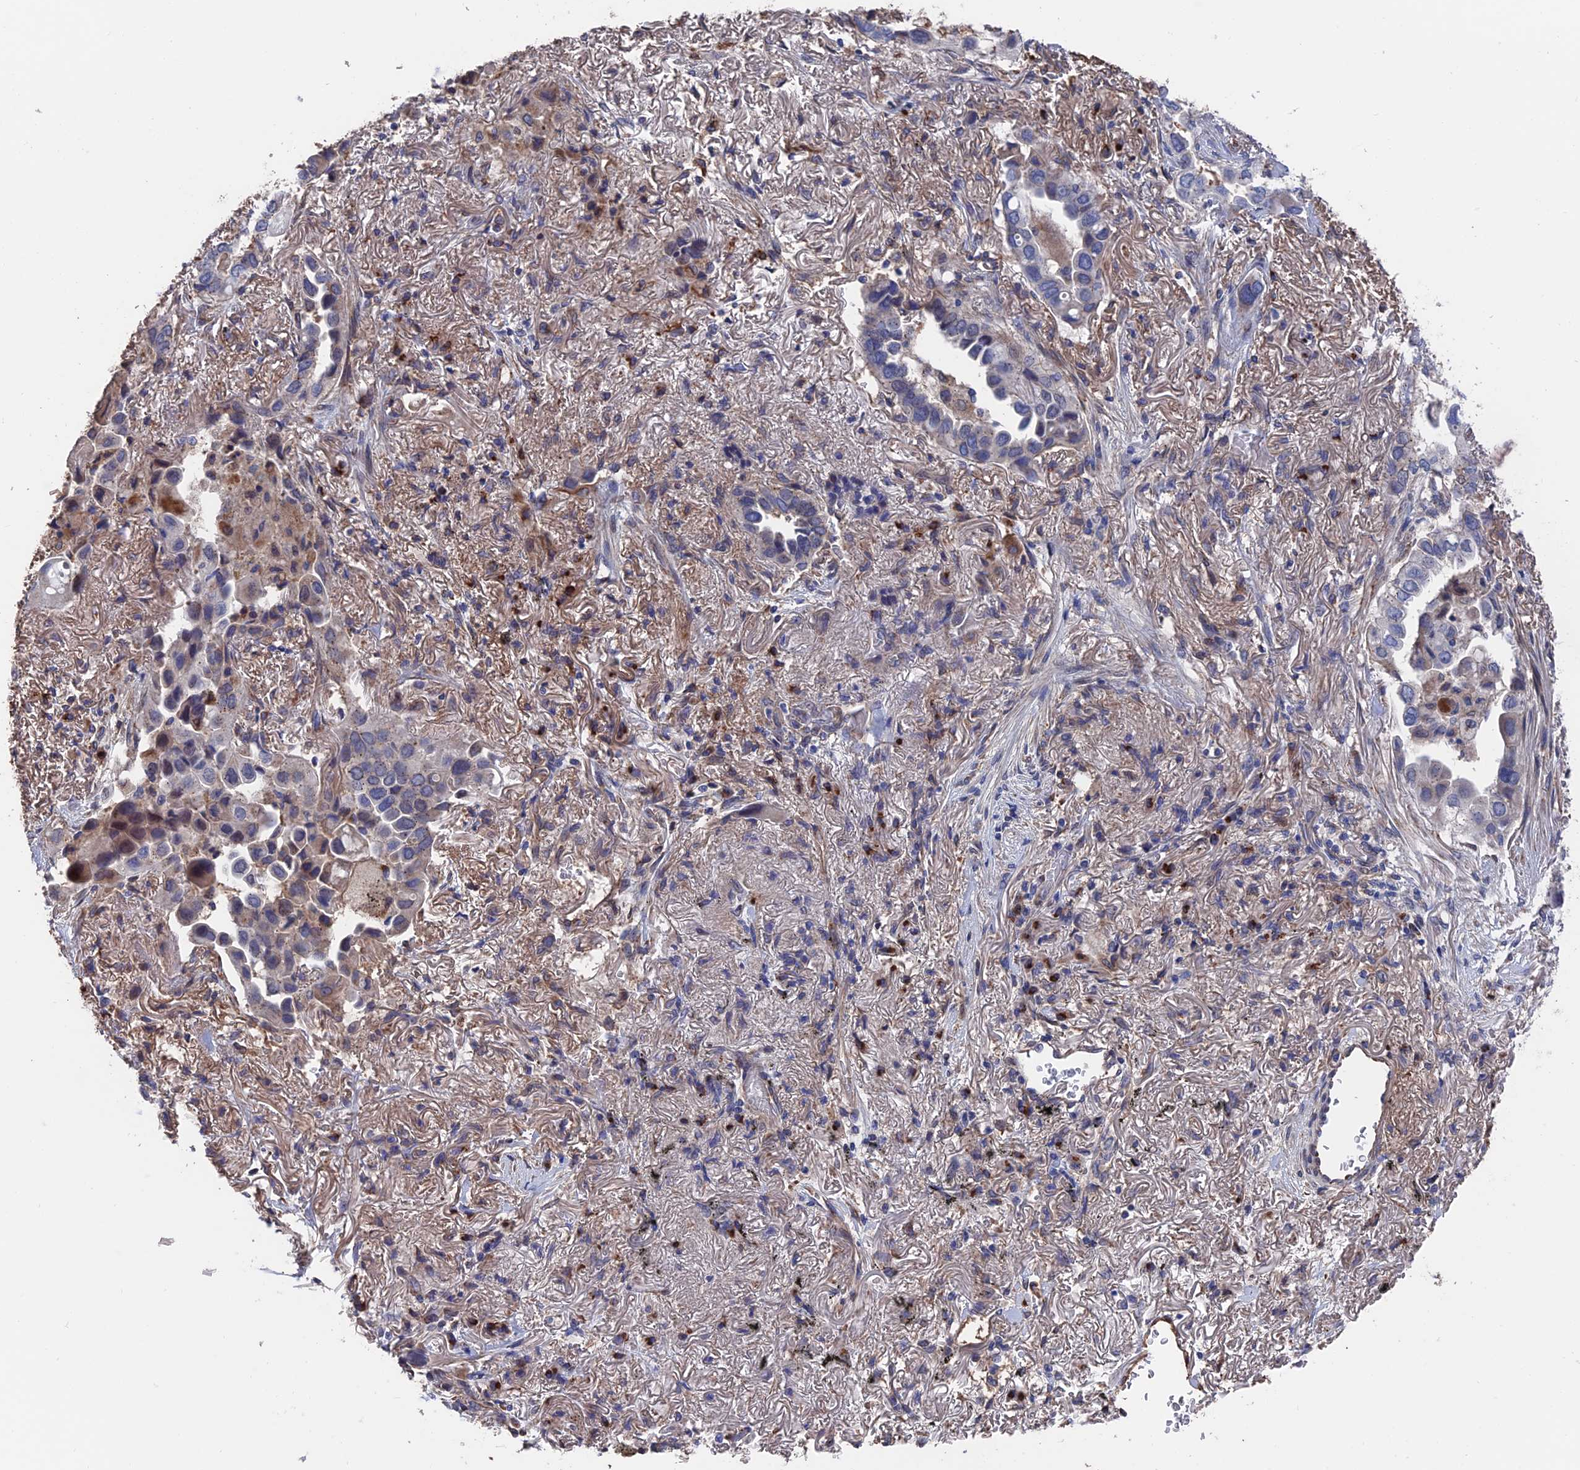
{"staining": {"intensity": "negative", "quantity": "none", "location": "none"}, "tissue": "lung cancer", "cell_type": "Tumor cells", "image_type": "cancer", "snomed": [{"axis": "morphology", "description": "Adenocarcinoma, NOS"}, {"axis": "topography", "description": "Lung"}], "caption": "Tumor cells are negative for protein expression in human lung adenocarcinoma.", "gene": "HPF1", "patient": {"sex": "female", "age": 76}}